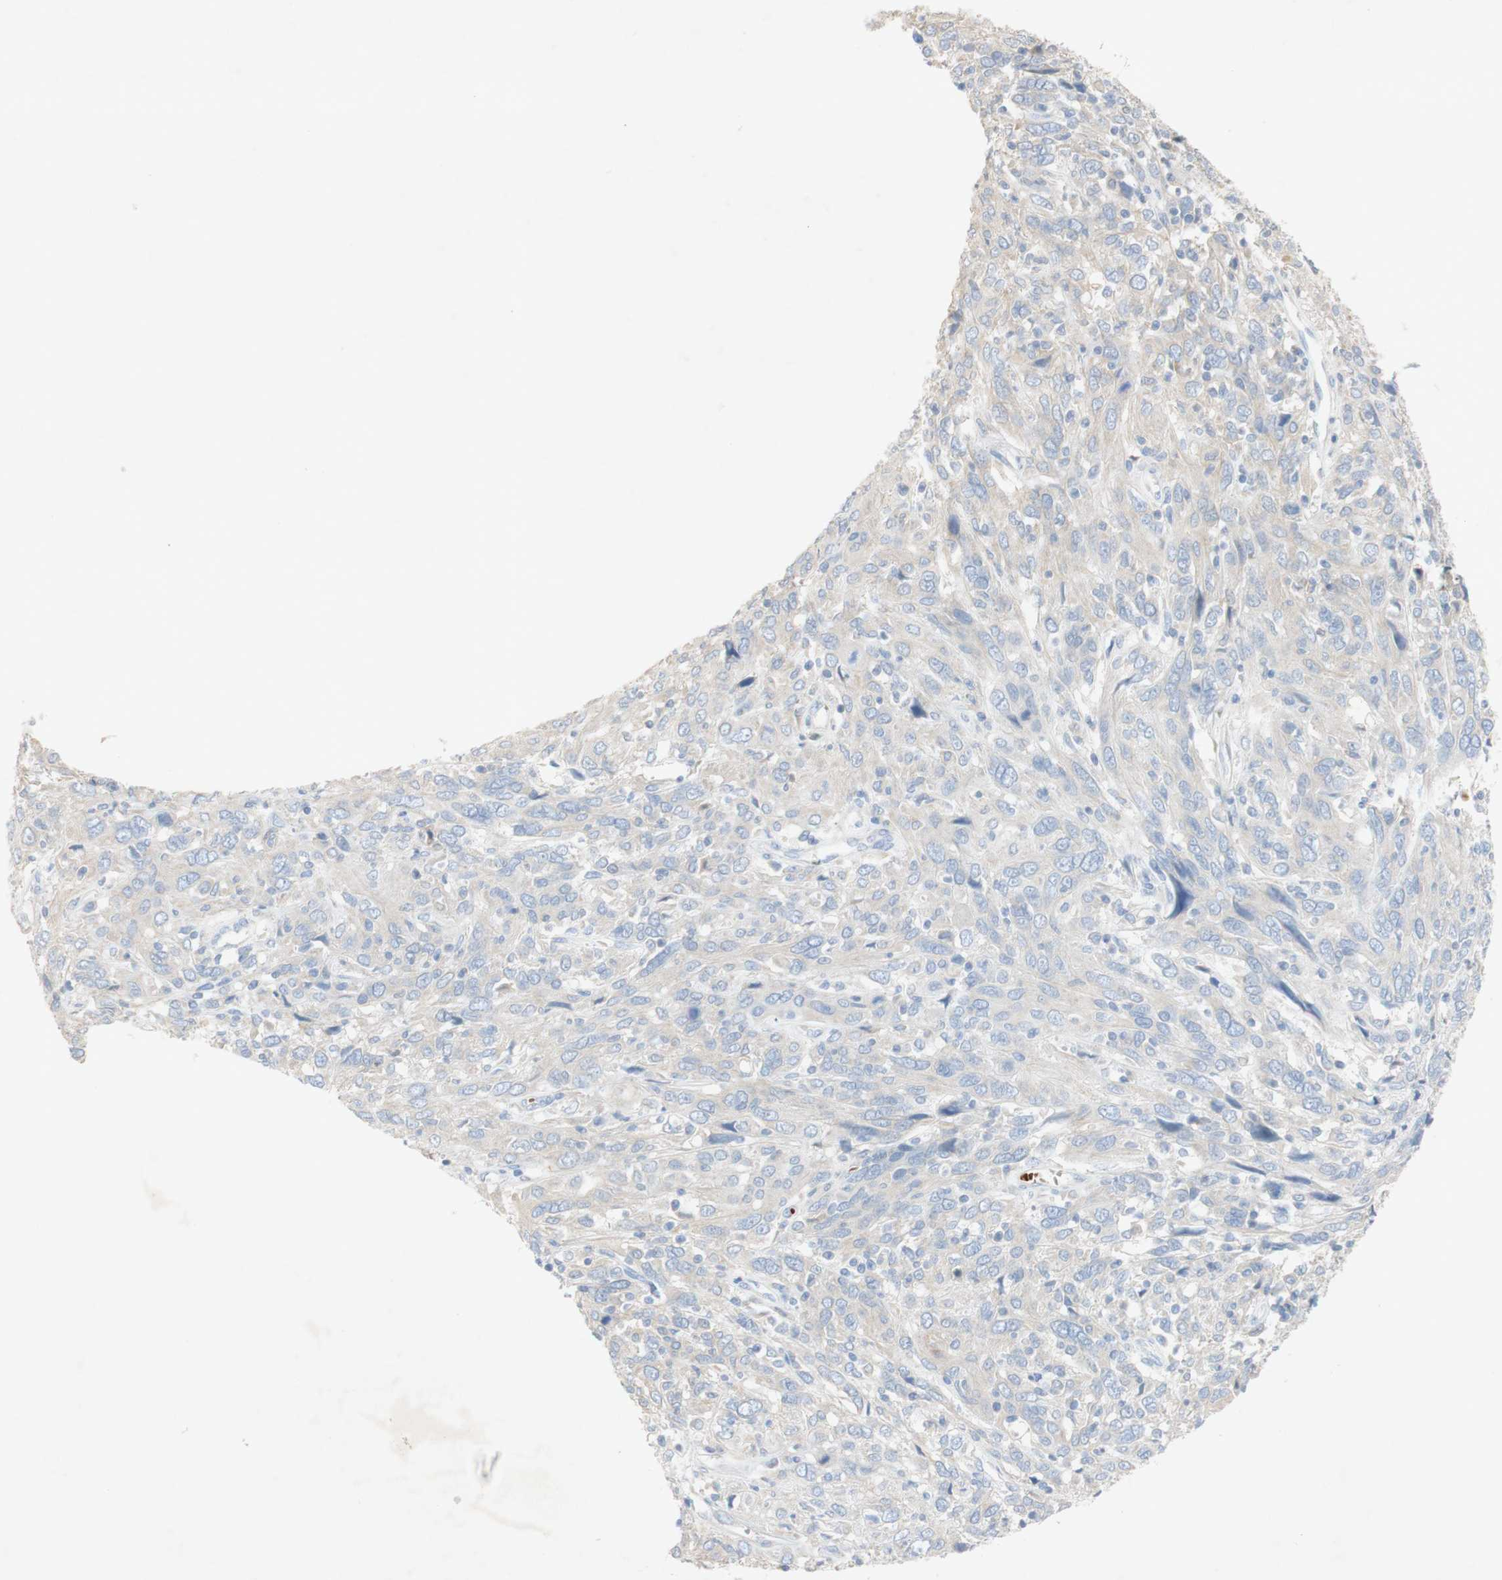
{"staining": {"intensity": "negative", "quantity": "none", "location": "none"}, "tissue": "cervical cancer", "cell_type": "Tumor cells", "image_type": "cancer", "snomed": [{"axis": "morphology", "description": "Squamous cell carcinoma, NOS"}, {"axis": "topography", "description": "Cervix"}], "caption": "This histopathology image is of cervical squamous cell carcinoma stained with IHC to label a protein in brown with the nuclei are counter-stained blue. There is no positivity in tumor cells.", "gene": "EPO", "patient": {"sex": "female", "age": 46}}